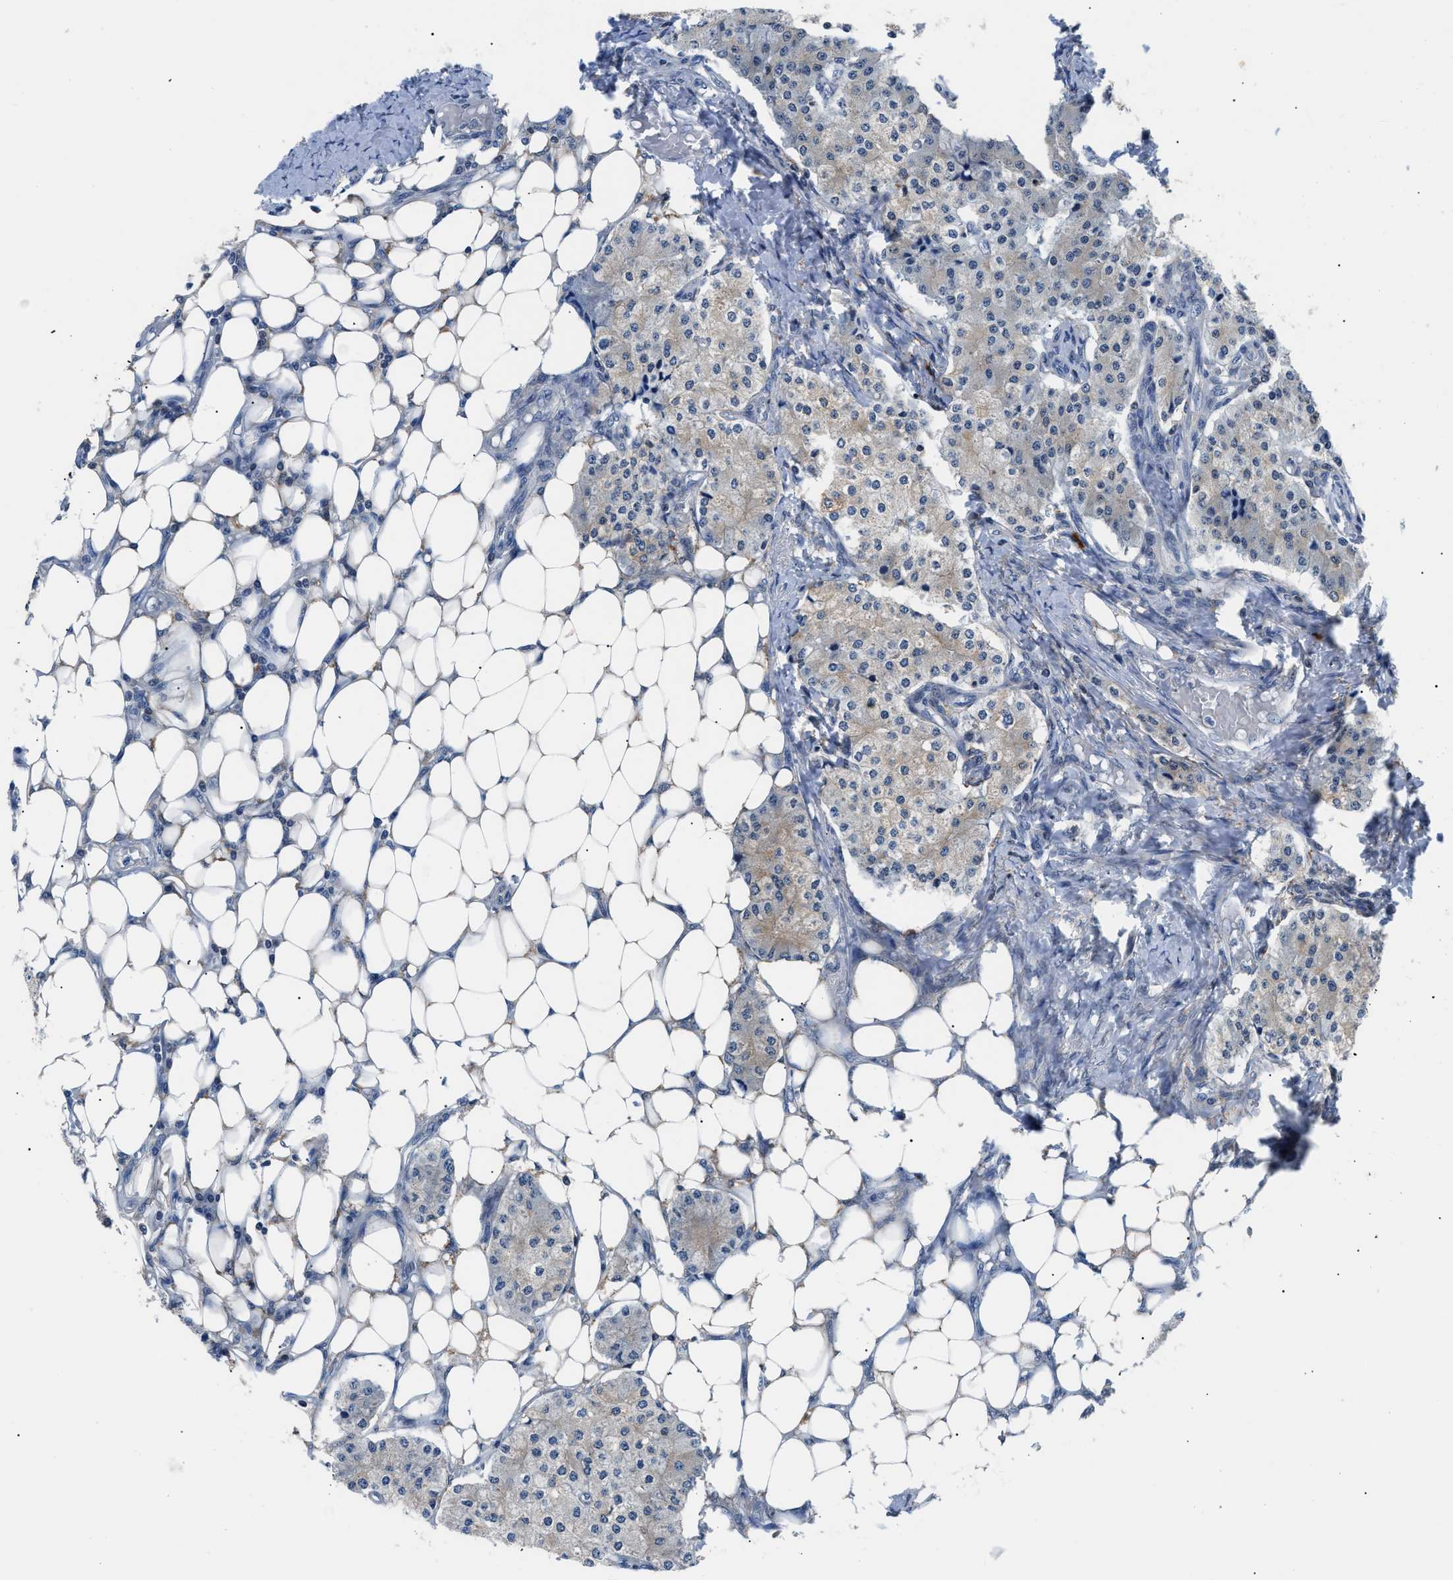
{"staining": {"intensity": "moderate", "quantity": "25%-75%", "location": "cytoplasmic/membranous"}, "tissue": "carcinoid", "cell_type": "Tumor cells", "image_type": "cancer", "snomed": [{"axis": "morphology", "description": "Carcinoid, malignant, NOS"}, {"axis": "topography", "description": "Colon"}], "caption": "The micrograph shows a brown stain indicating the presence of a protein in the cytoplasmic/membranous of tumor cells in carcinoid (malignant).", "gene": "TMEM45B", "patient": {"sex": "female", "age": 52}}